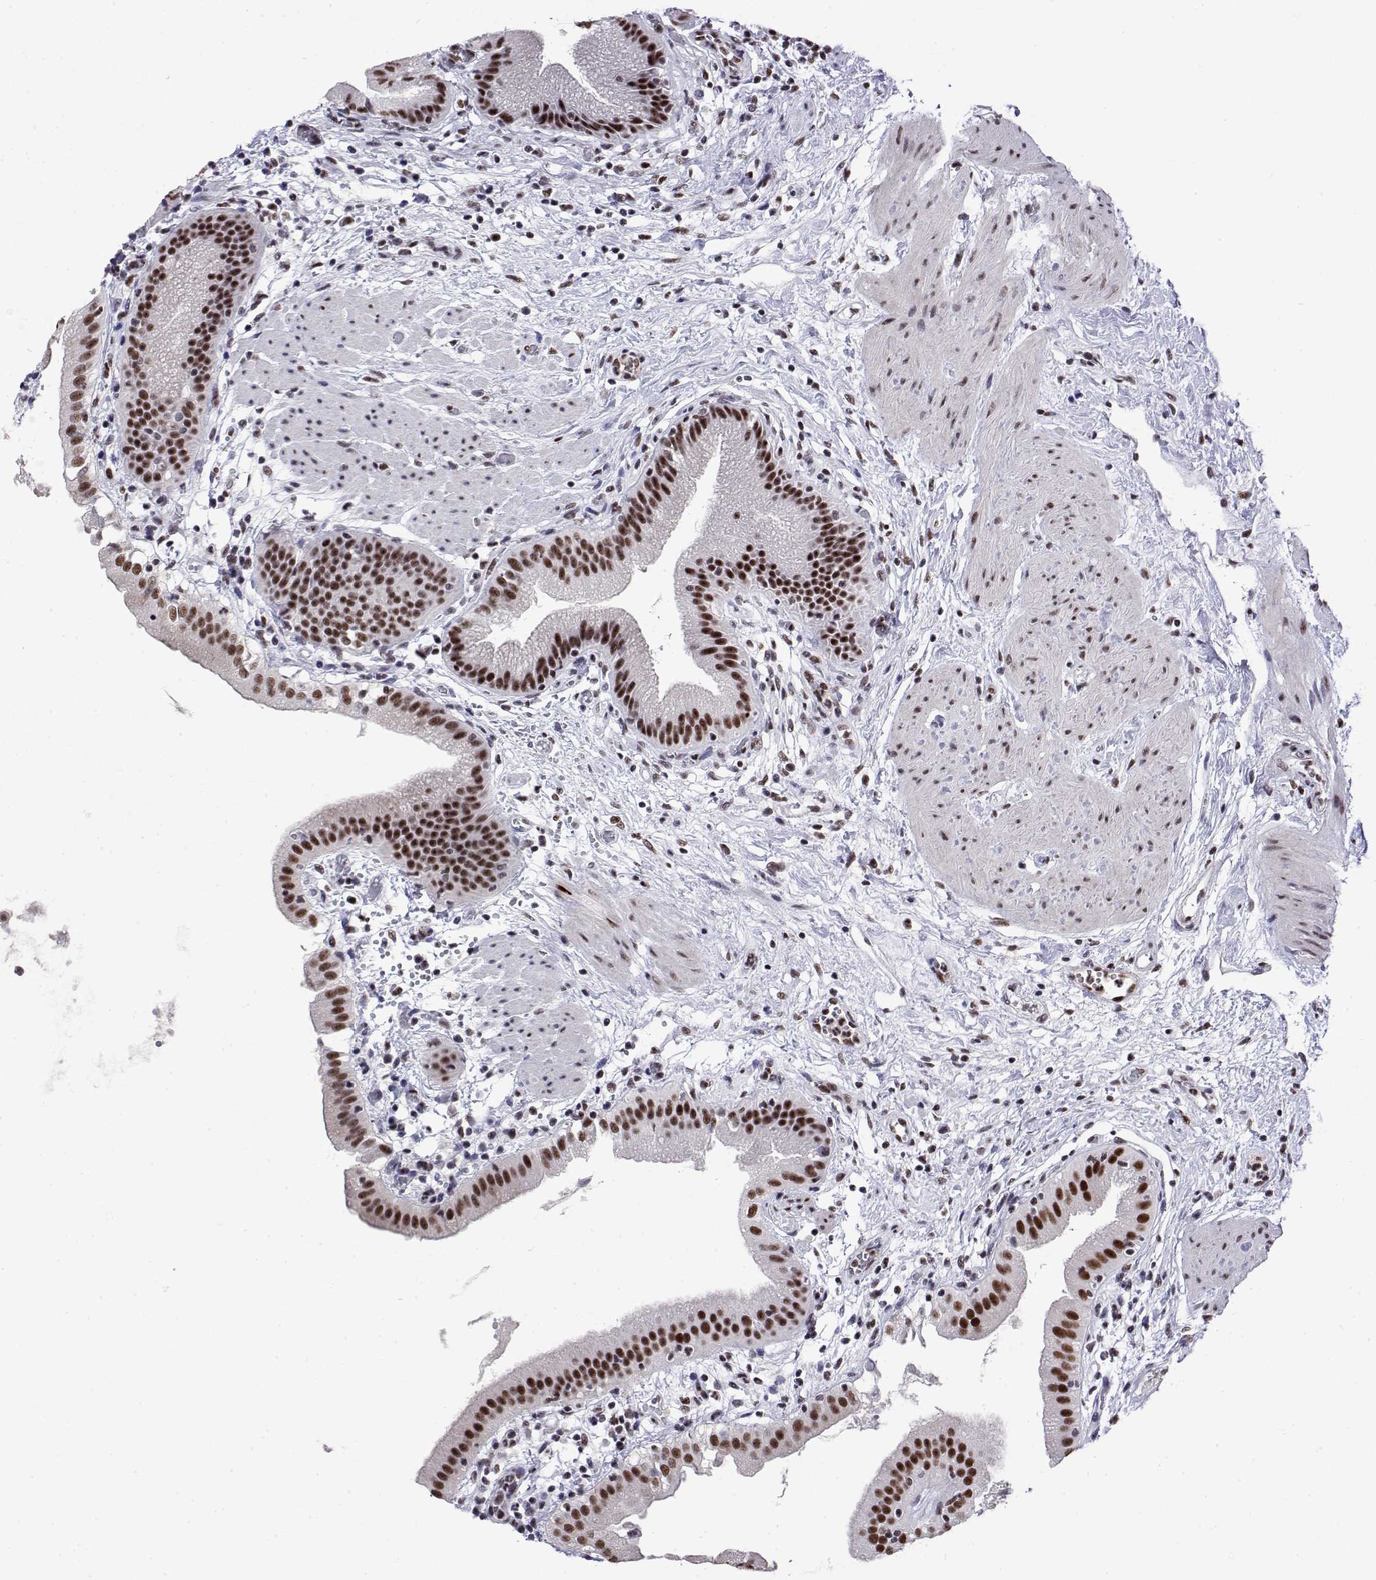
{"staining": {"intensity": "strong", "quantity": ">75%", "location": "nuclear"}, "tissue": "gallbladder", "cell_type": "Glandular cells", "image_type": "normal", "snomed": [{"axis": "morphology", "description": "Normal tissue, NOS"}, {"axis": "topography", "description": "Gallbladder"}], "caption": "An IHC image of benign tissue is shown. Protein staining in brown highlights strong nuclear positivity in gallbladder within glandular cells. (Stains: DAB (3,3'-diaminobenzidine) in brown, nuclei in blue, Microscopy: brightfield microscopy at high magnification).", "gene": "POLDIP3", "patient": {"sex": "female", "age": 65}}